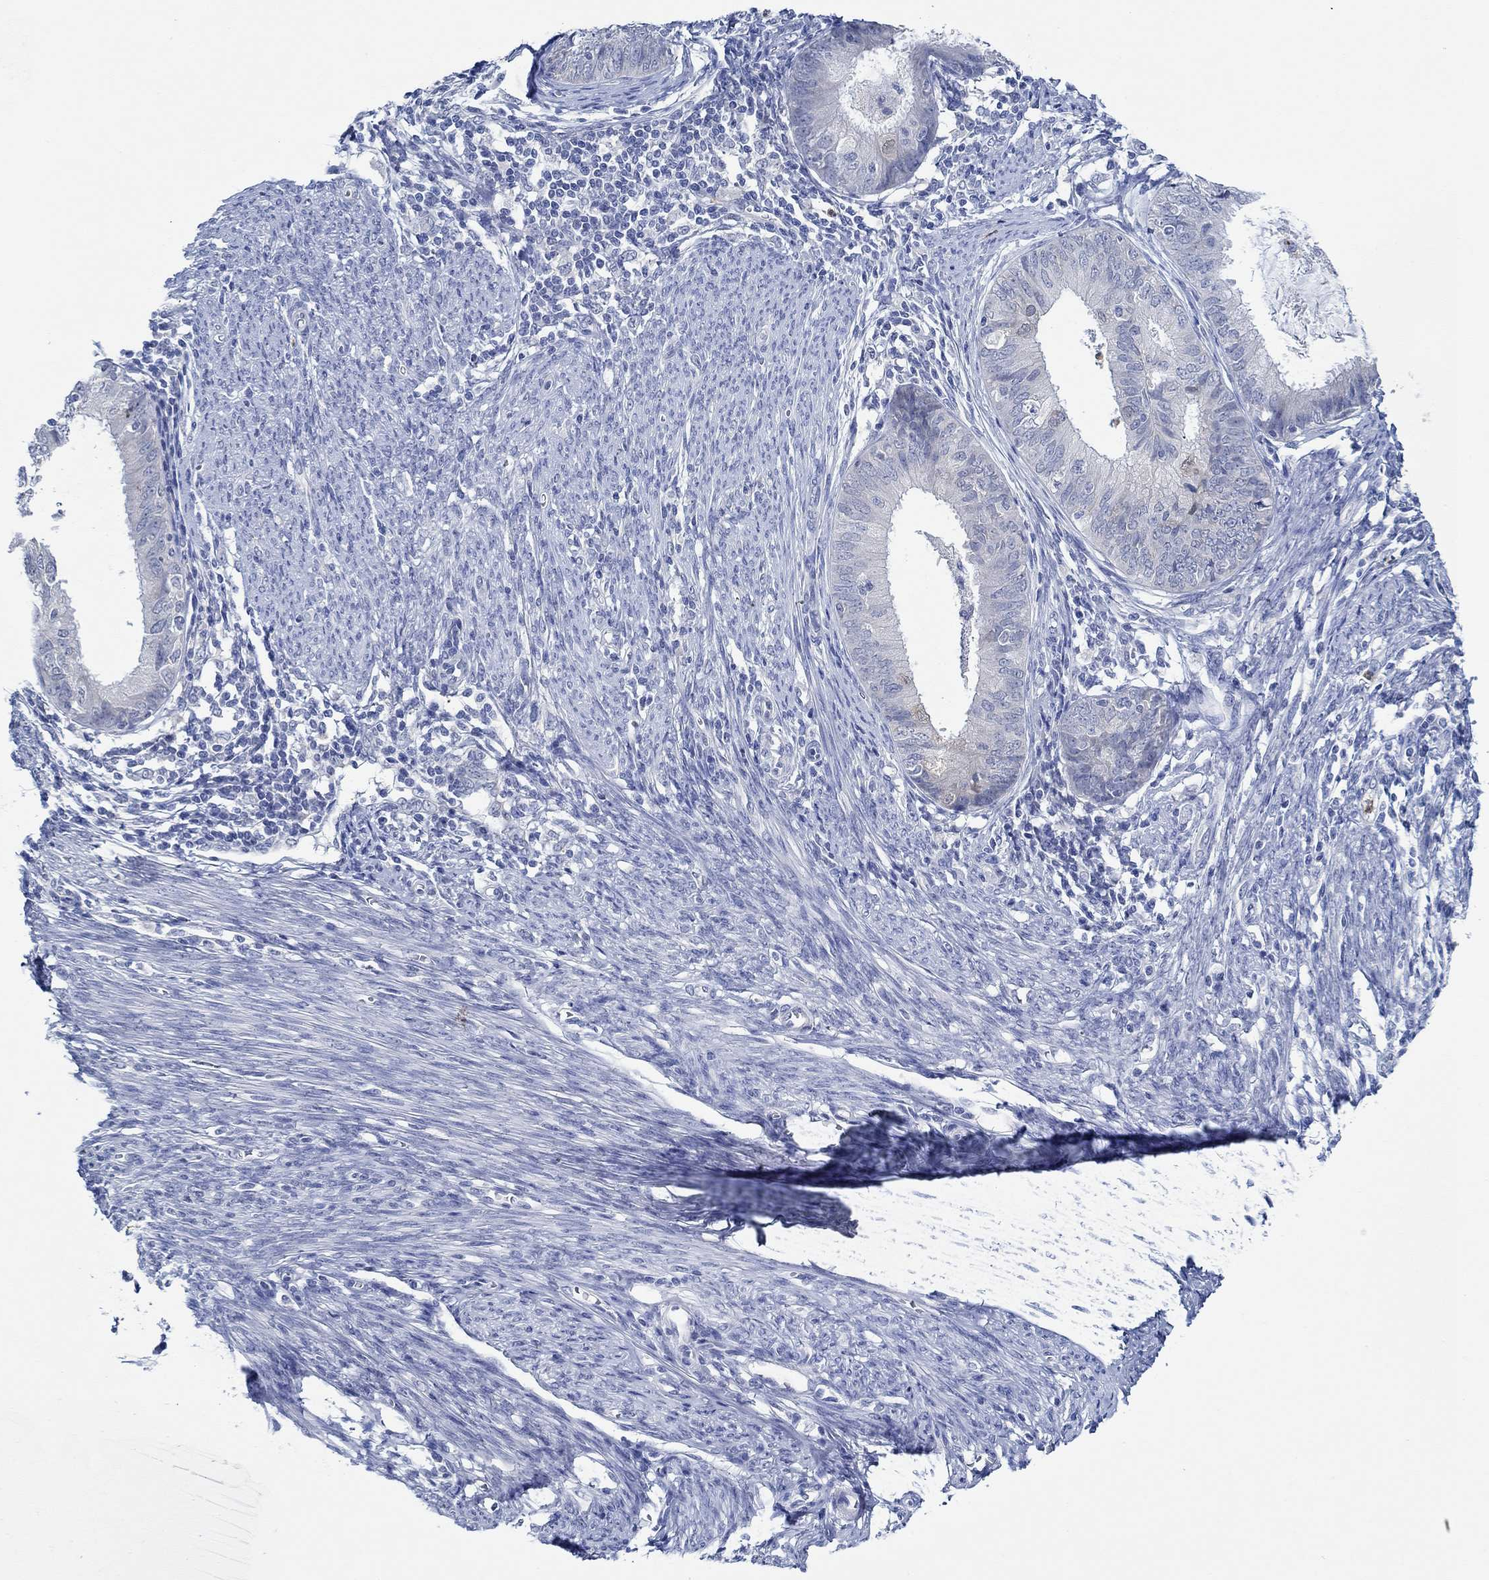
{"staining": {"intensity": "weak", "quantity": "<25%", "location": "cytoplasmic/membranous"}, "tissue": "endometrial cancer", "cell_type": "Tumor cells", "image_type": "cancer", "snomed": [{"axis": "morphology", "description": "Adenocarcinoma, NOS"}, {"axis": "topography", "description": "Endometrium"}], "caption": "Tumor cells are negative for brown protein staining in adenocarcinoma (endometrial). (Brightfield microscopy of DAB IHC at high magnification).", "gene": "ZNF671", "patient": {"sex": "female", "age": 57}}